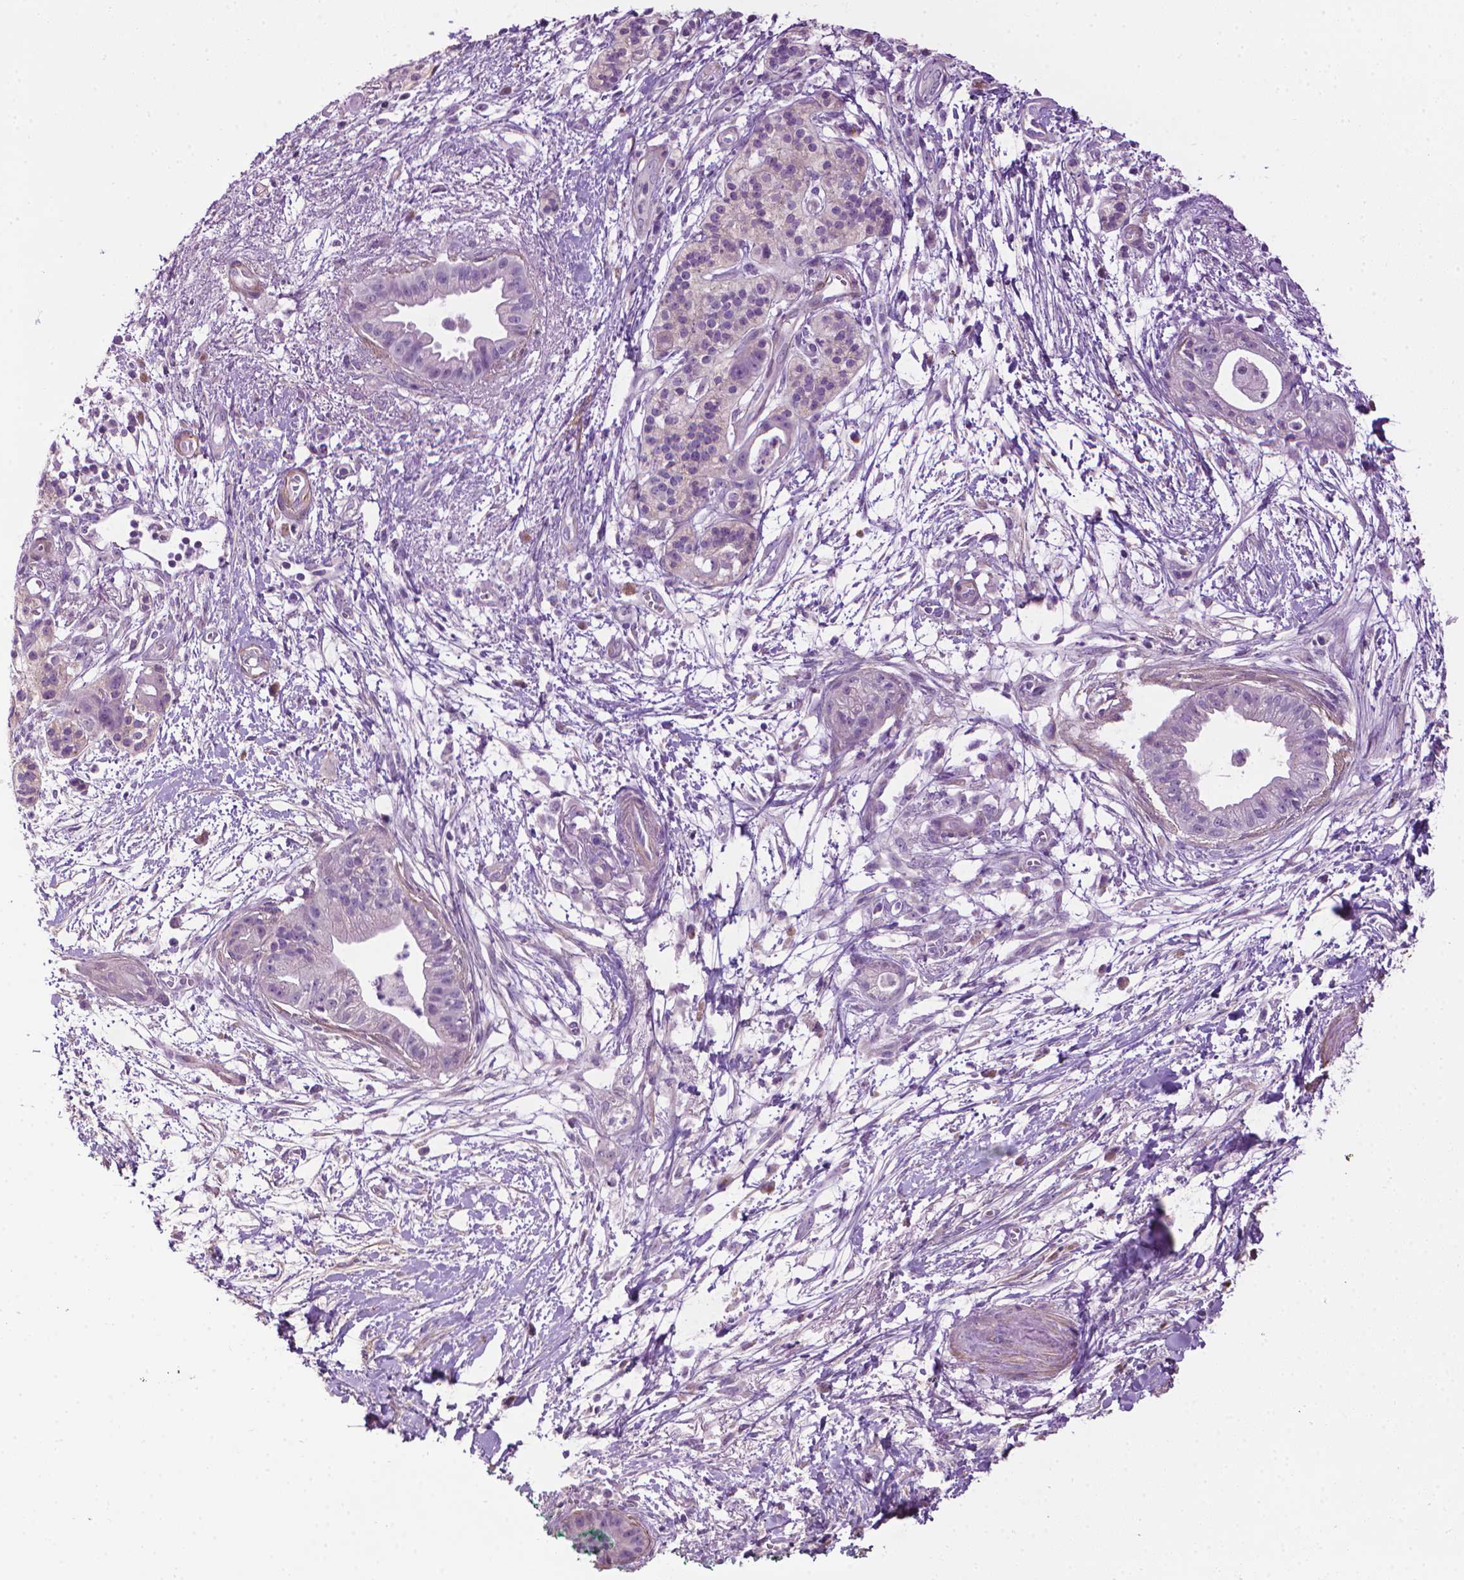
{"staining": {"intensity": "negative", "quantity": "none", "location": "none"}, "tissue": "pancreatic cancer", "cell_type": "Tumor cells", "image_type": "cancer", "snomed": [{"axis": "morphology", "description": "Normal tissue, NOS"}, {"axis": "morphology", "description": "Adenocarcinoma, NOS"}, {"axis": "topography", "description": "Lymph node"}, {"axis": "topography", "description": "Pancreas"}], "caption": "Immunohistochemical staining of pancreatic cancer (adenocarcinoma) displays no significant expression in tumor cells. (DAB (3,3'-diaminobenzidine) immunohistochemistry (IHC) with hematoxylin counter stain).", "gene": "AQP10", "patient": {"sex": "female", "age": 58}}